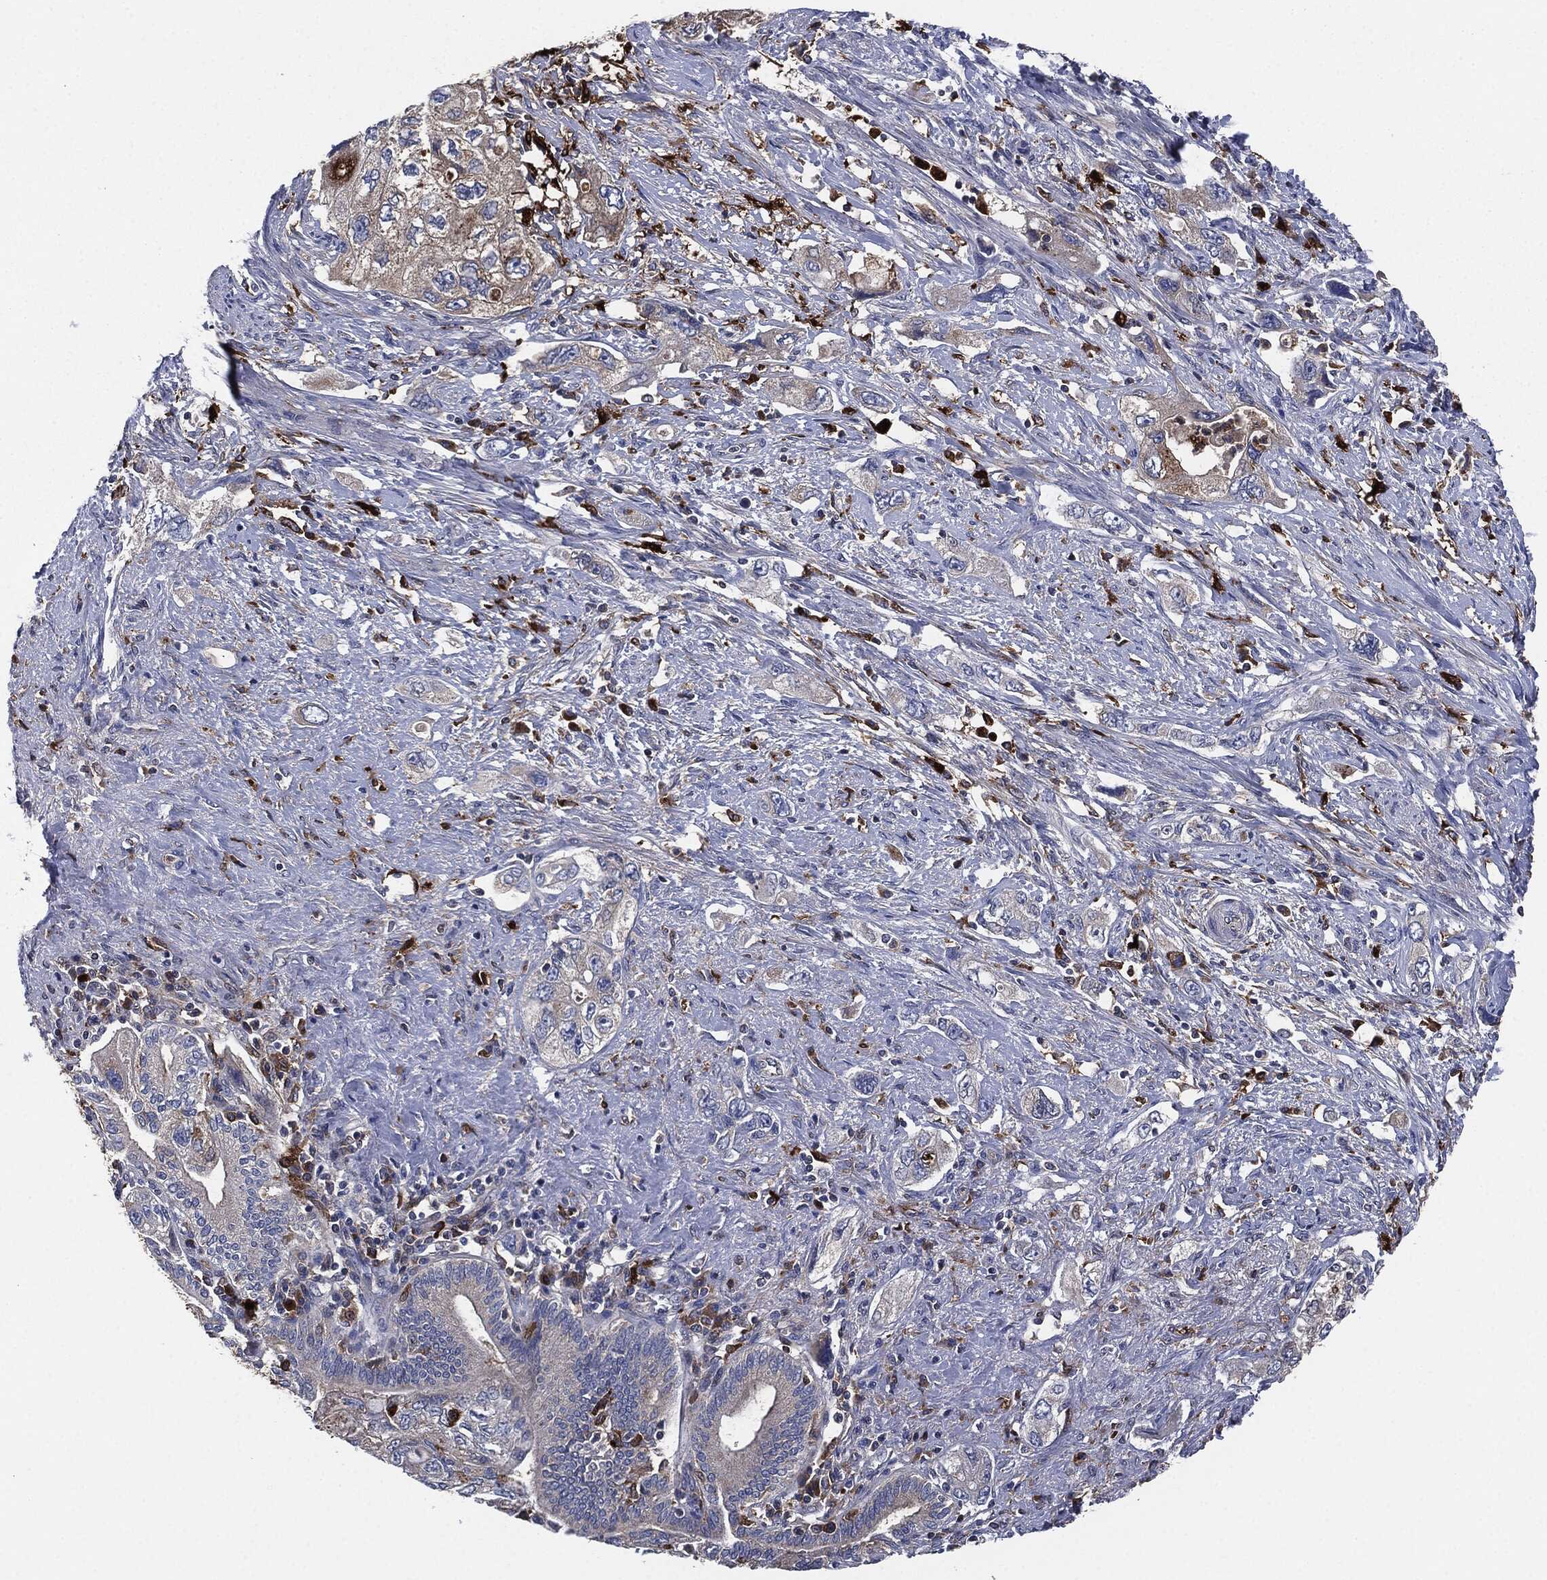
{"staining": {"intensity": "negative", "quantity": "none", "location": "none"}, "tissue": "pancreatic cancer", "cell_type": "Tumor cells", "image_type": "cancer", "snomed": [{"axis": "morphology", "description": "Adenocarcinoma, NOS"}, {"axis": "topography", "description": "Pancreas"}], "caption": "The photomicrograph exhibits no staining of tumor cells in pancreatic adenocarcinoma.", "gene": "TMEM11", "patient": {"sex": "female", "age": 73}}